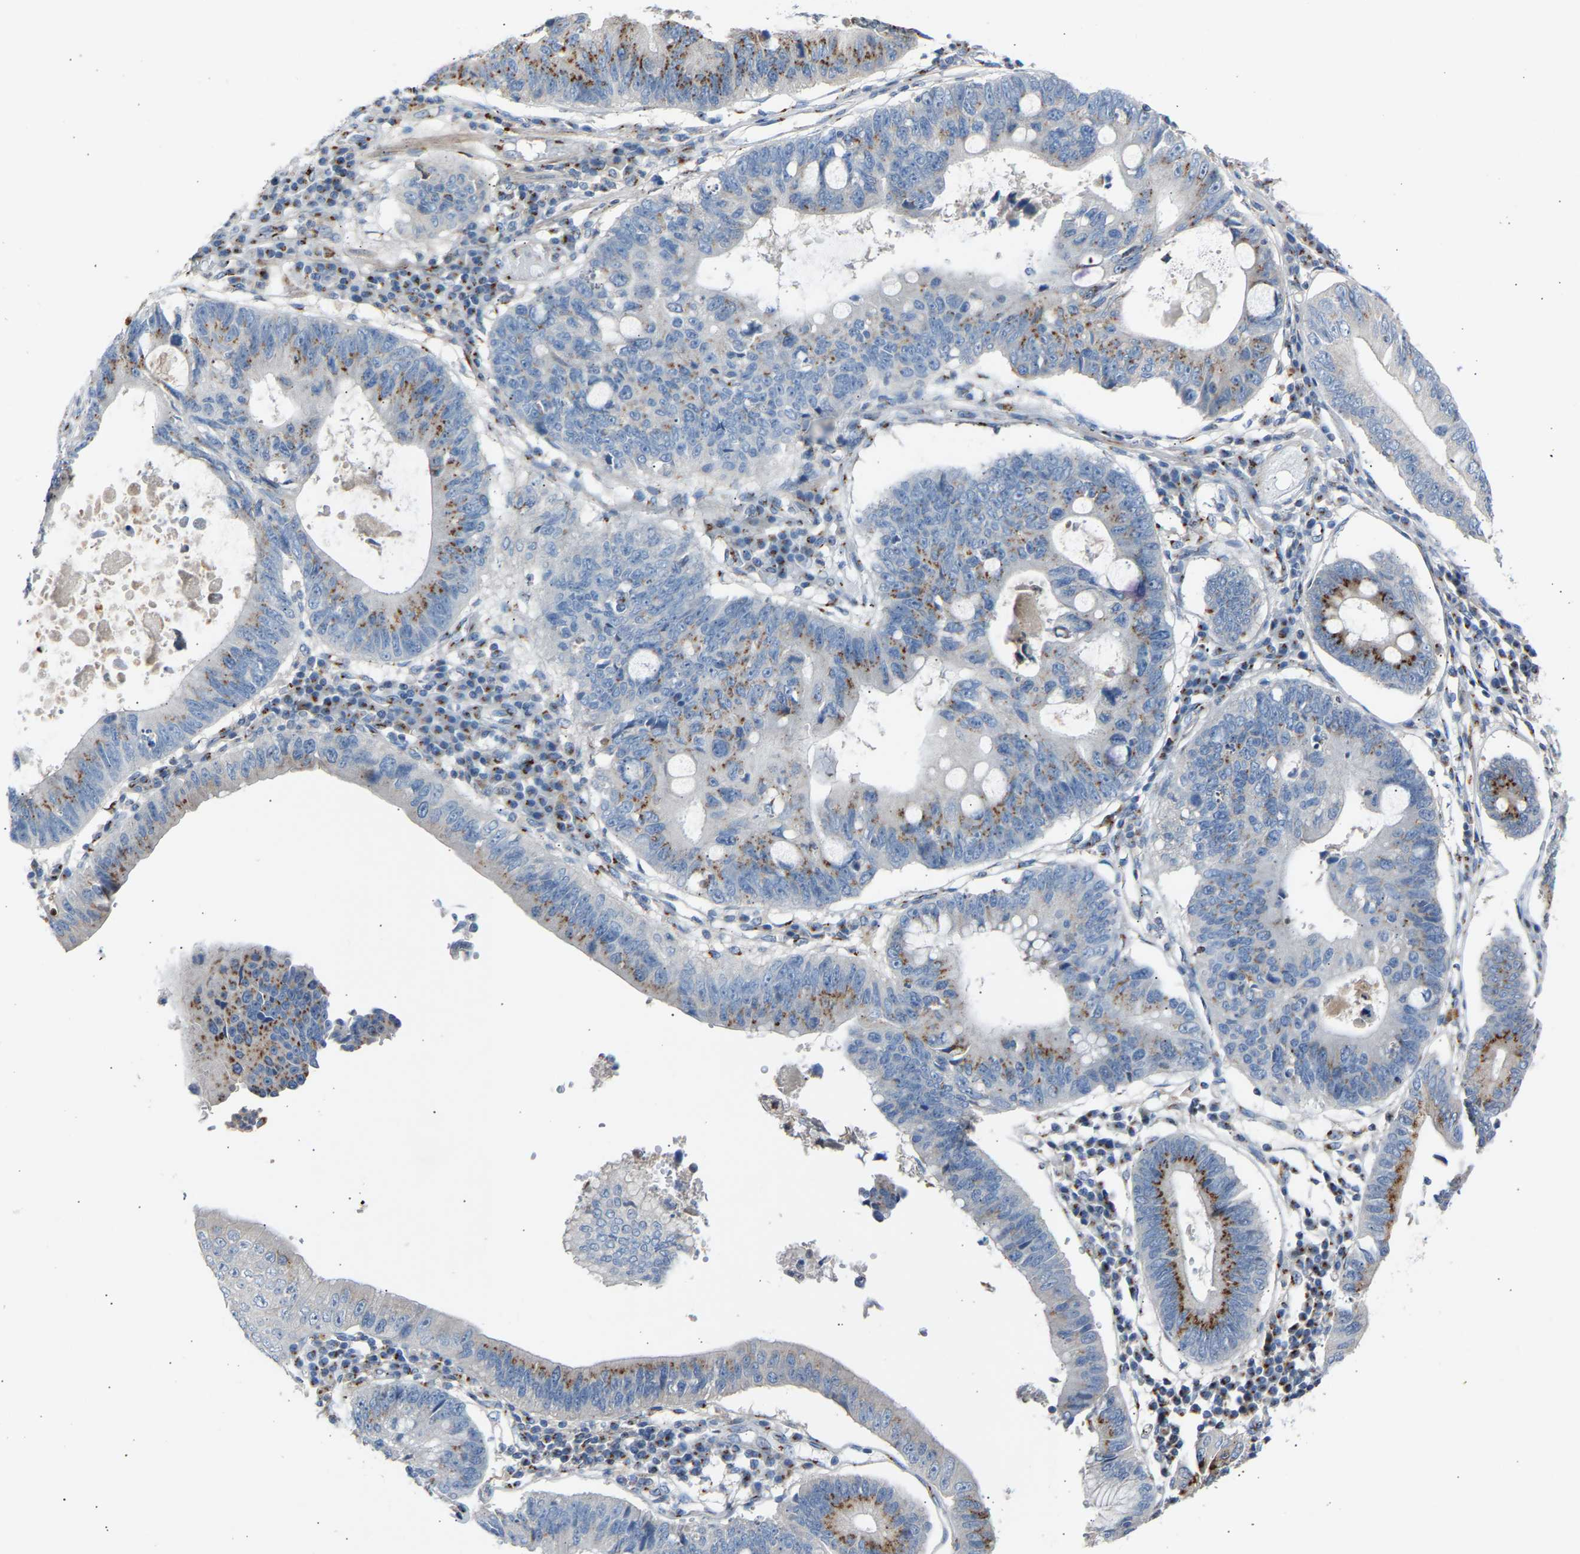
{"staining": {"intensity": "moderate", "quantity": "25%-75%", "location": "cytoplasmic/membranous"}, "tissue": "stomach cancer", "cell_type": "Tumor cells", "image_type": "cancer", "snomed": [{"axis": "morphology", "description": "Adenocarcinoma, NOS"}, {"axis": "topography", "description": "Stomach"}], "caption": "Stomach cancer tissue reveals moderate cytoplasmic/membranous staining in about 25%-75% of tumor cells, visualized by immunohistochemistry. The protein is shown in brown color, while the nuclei are stained blue.", "gene": "CYREN", "patient": {"sex": "male", "age": 59}}